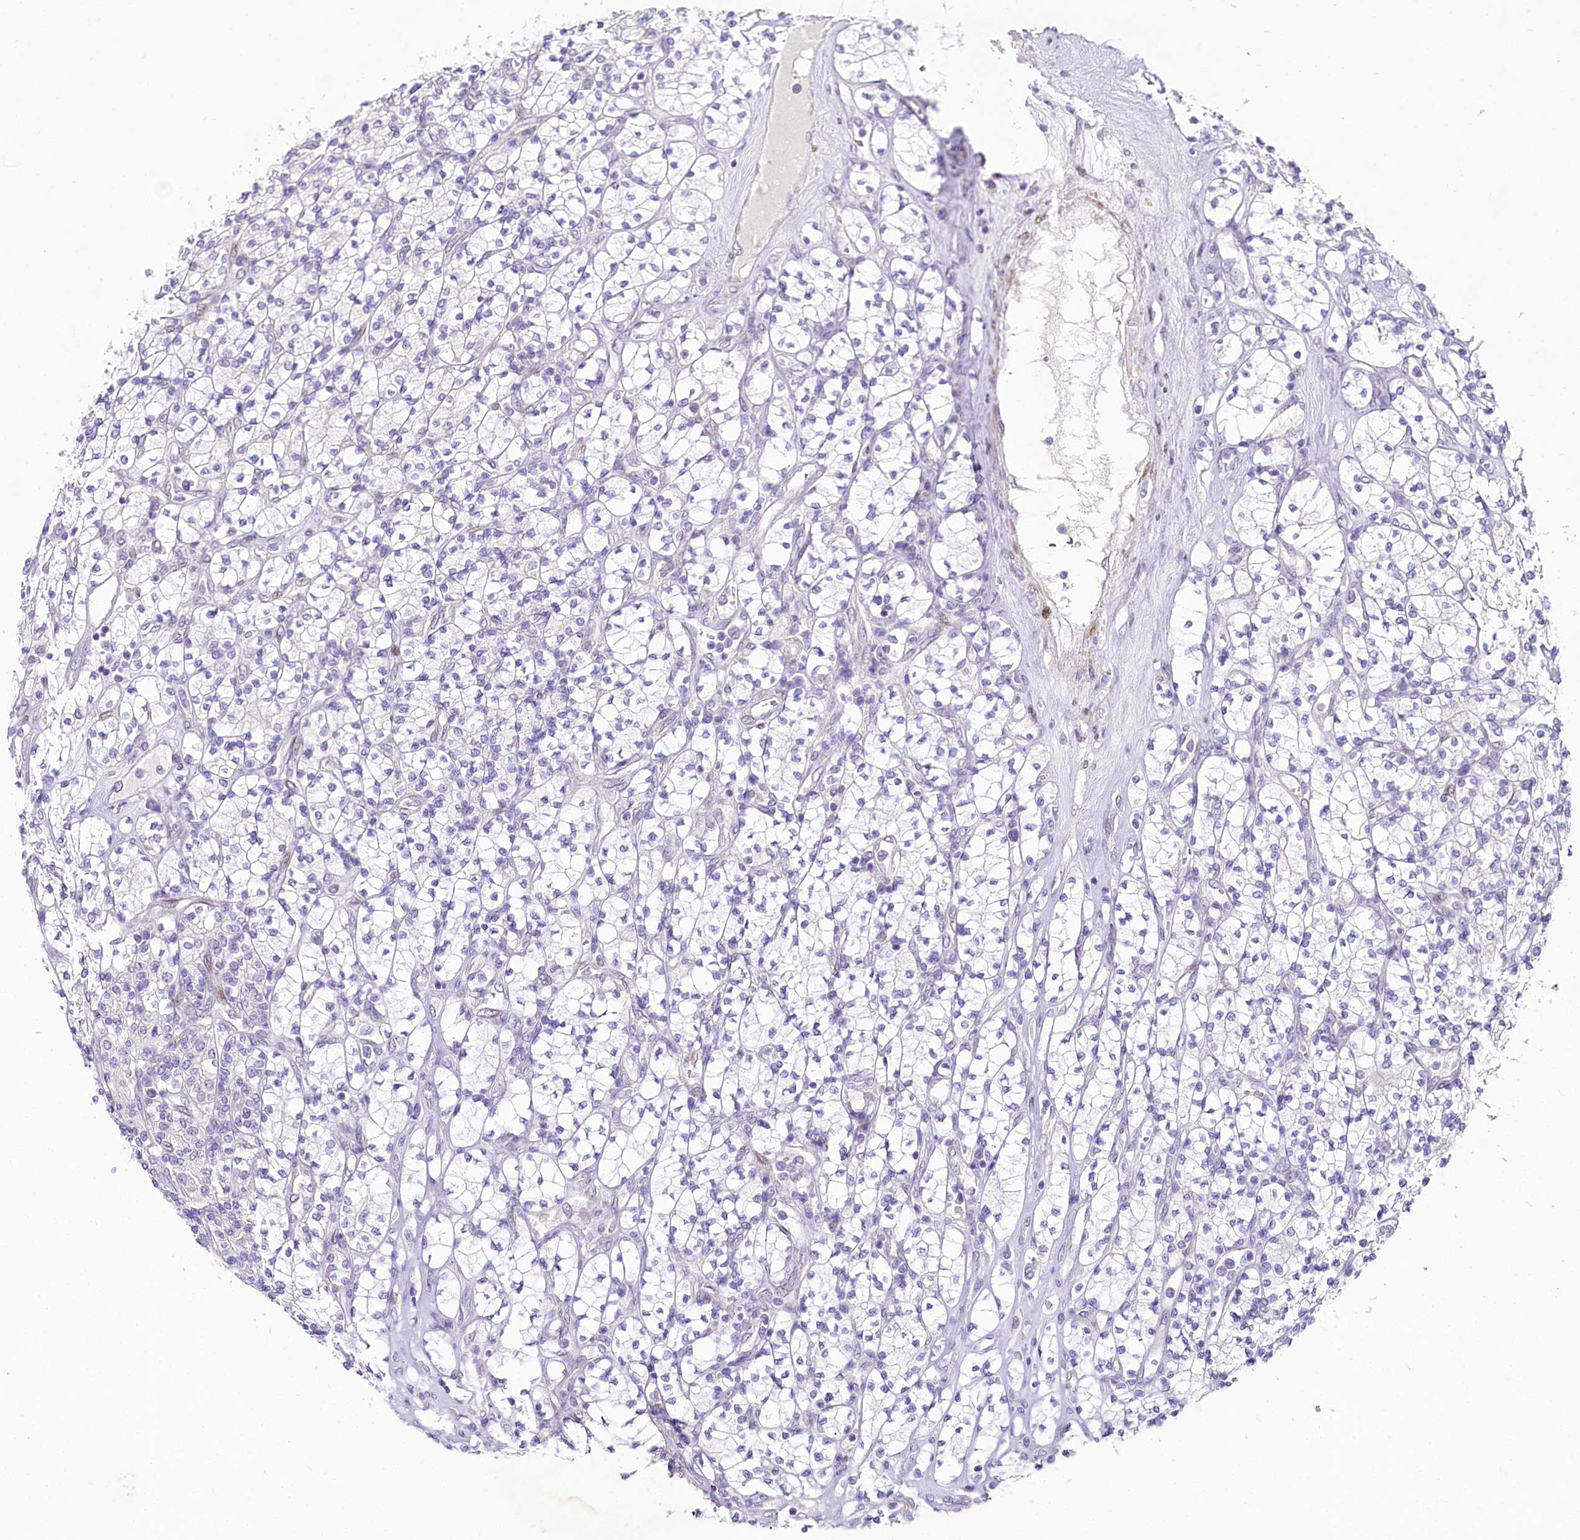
{"staining": {"intensity": "negative", "quantity": "none", "location": "none"}, "tissue": "renal cancer", "cell_type": "Tumor cells", "image_type": "cancer", "snomed": [{"axis": "morphology", "description": "Adenocarcinoma, NOS"}, {"axis": "topography", "description": "Kidney"}], "caption": "Immunohistochemistry (IHC) image of renal adenocarcinoma stained for a protein (brown), which exhibits no staining in tumor cells.", "gene": "PPIP5K2", "patient": {"sex": "male", "age": 77}}